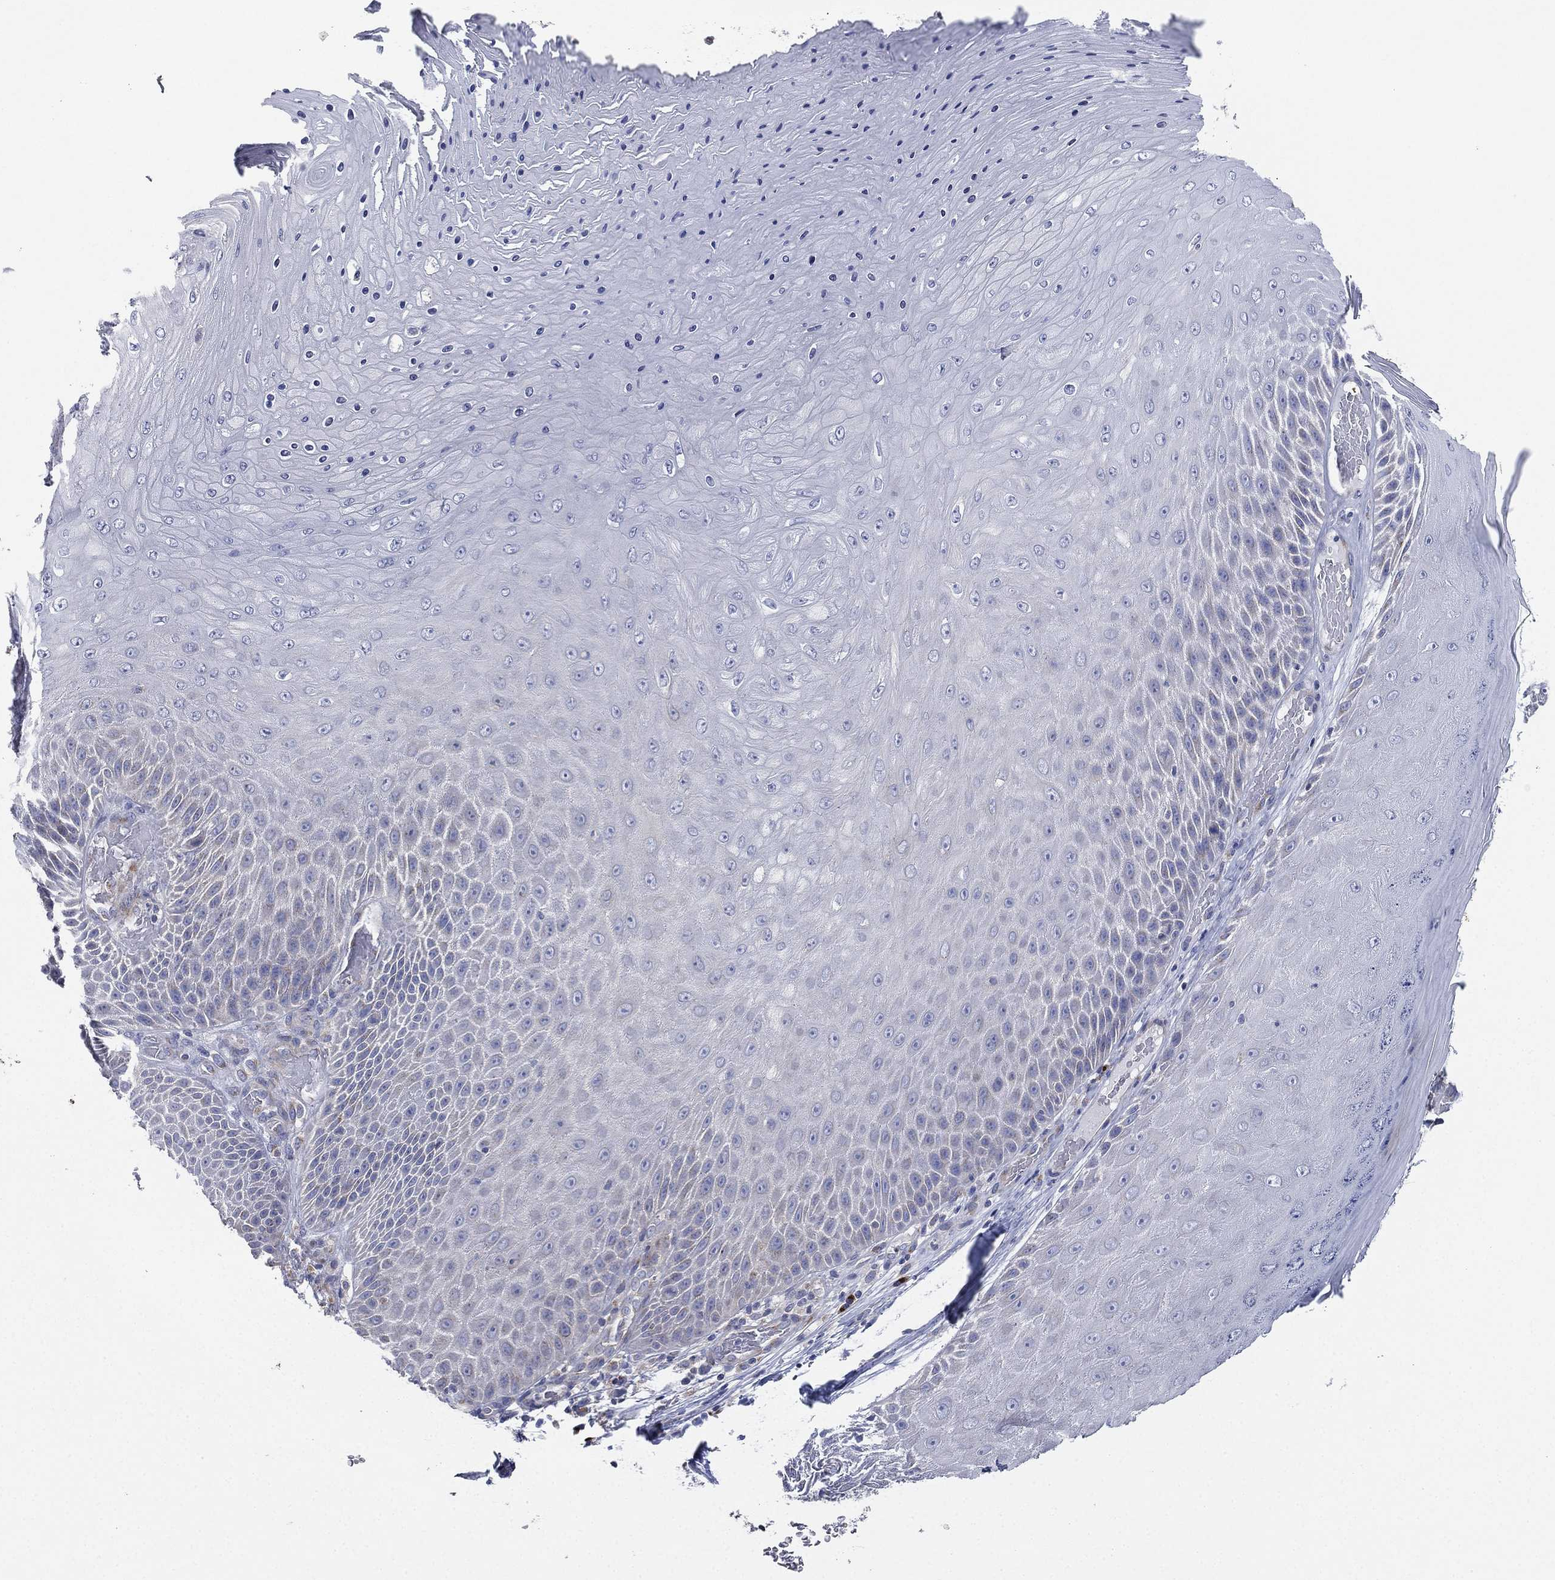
{"staining": {"intensity": "negative", "quantity": "none", "location": "none"}, "tissue": "skin cancer", "cell_type": "Tumor cells", "image_type": "cancer", "snomed": [{"axis": "morphology", "description": "Squamous cell carcinoma, NOS"}, {"axis": "topography", "description": "Skin"}], "caption": "A high-resolution histopathology image shows IHC staining of squamous cell carcinoma (skin), which exhibits no significant staining in tumor cells. (DAB immunohistochemistry visualized using brightfield microscopy, high magnification).", "gene": "ATP8A2", "patient": {"sex": "male", "age": 62}}